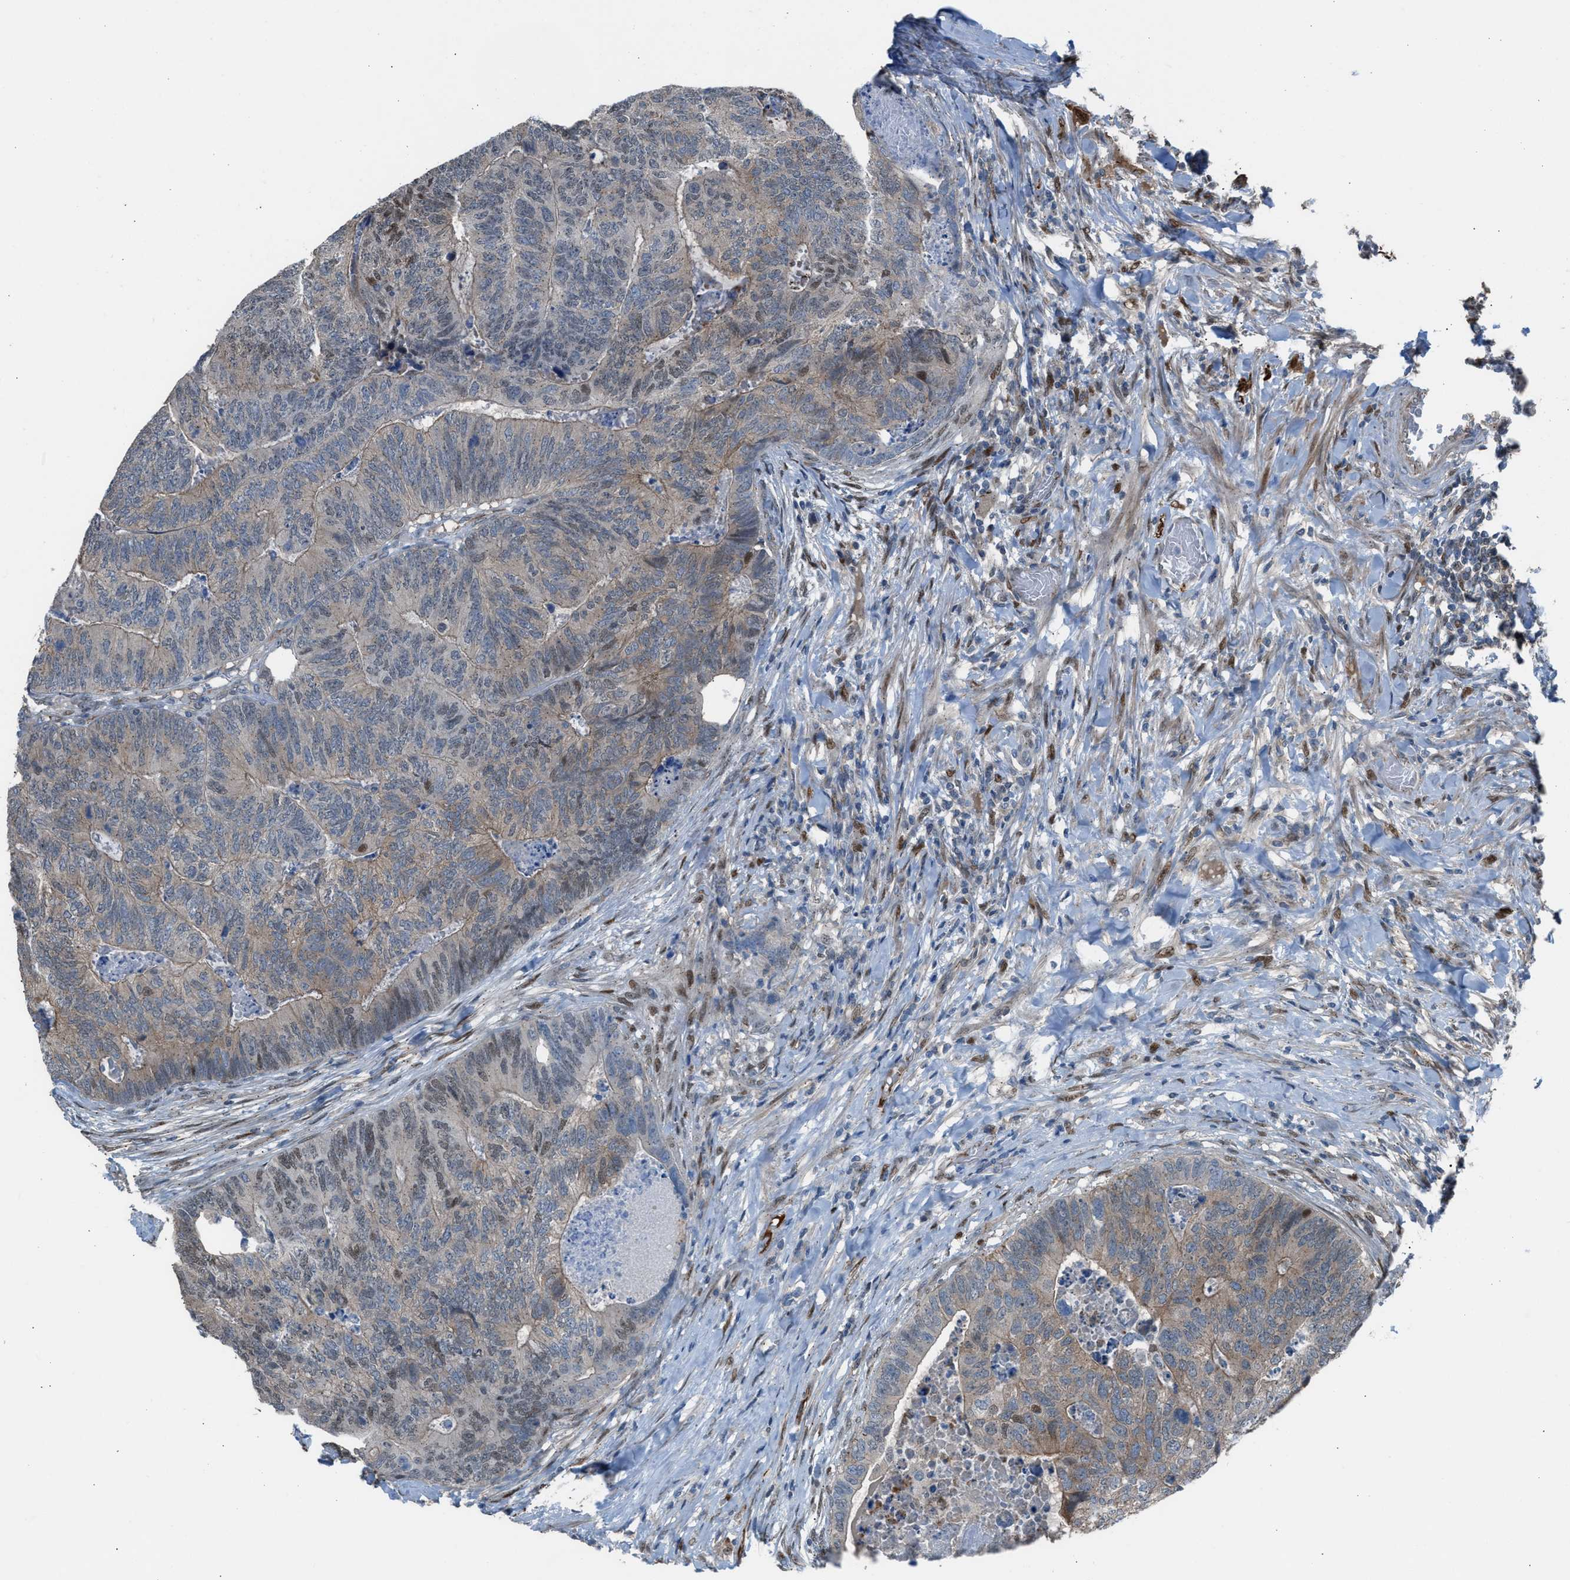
{"staining": {"intensity": "weak", "quantity": "25%-75%", "location": "cytoplasmic/membranous,nuclear"}, "tissue": "colorectal cancer", "cell_type": "Tumor cells", "image_type": "cancer", "snomed": [{"axis": "morphology", "description": "Adenocarcinoma, NOS"}, {"axis": "topography", "description": "Colon"}], "caption": "The immunohistochemical stain shows weak cytoplasmic/membranous and nuclear expression in tumor cells of adenocarcinoma (colorectal) tissue. (IHC, brightfield microscopy, high magnification).", "gene": "CRTC1", "patient": {"sex": "female", "age": 67}}